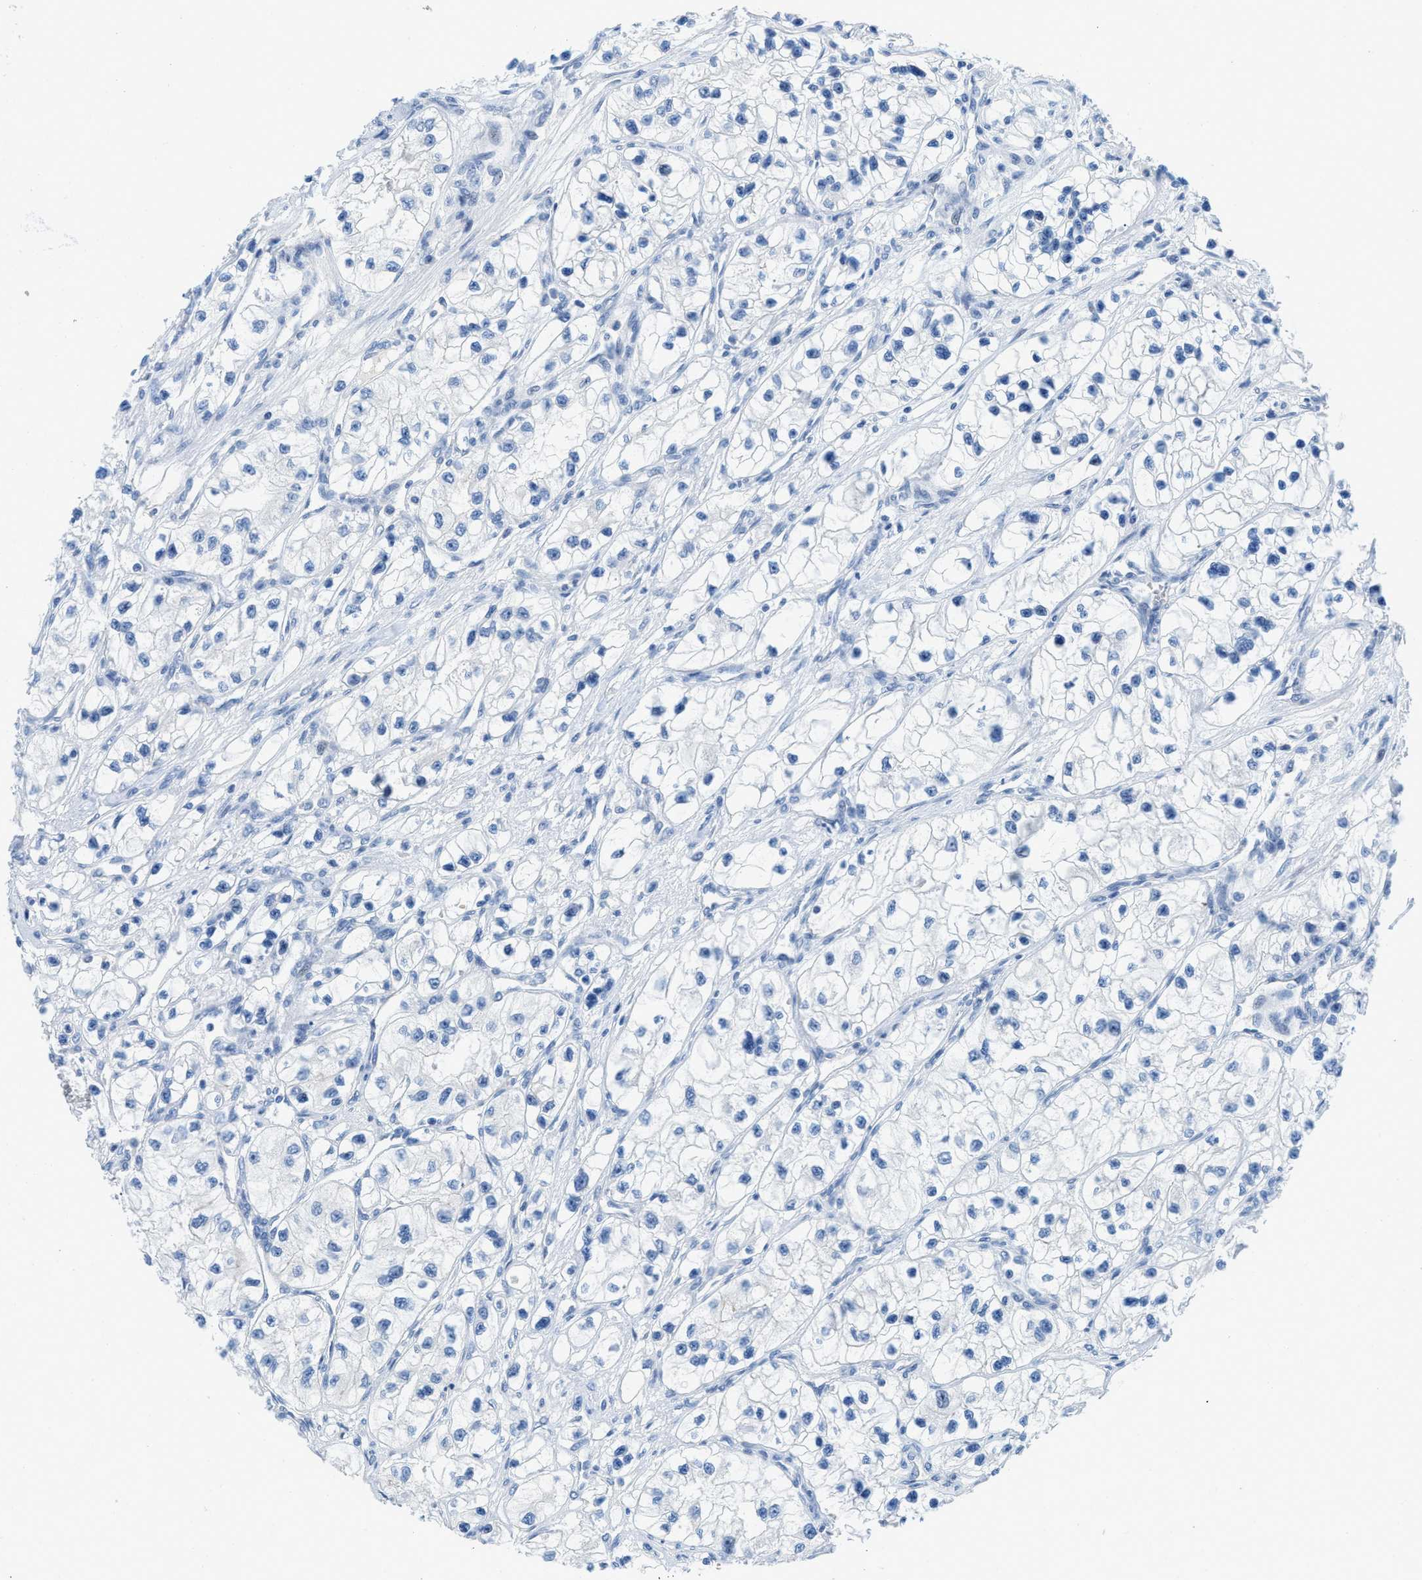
{"staining": {"intensity": "negative", "quantity": "none", "location": "none"}, "tissue": "renal cancer", "cell_type": "Tumor cells", "image_type": "cancer", "snomed": [{"axis": "morphology", "description": "Adenocarcinoma, NOS"}, {"axis": "topography", "description": "Kidney"}], "caption": "Human renal adenocarcinoma stained for a protein using immunohistochemistry (IHC) demonstrates no staining in tumor cells.", "gene": "MBL2", "patient": {"sex": "female", "age": 57}}